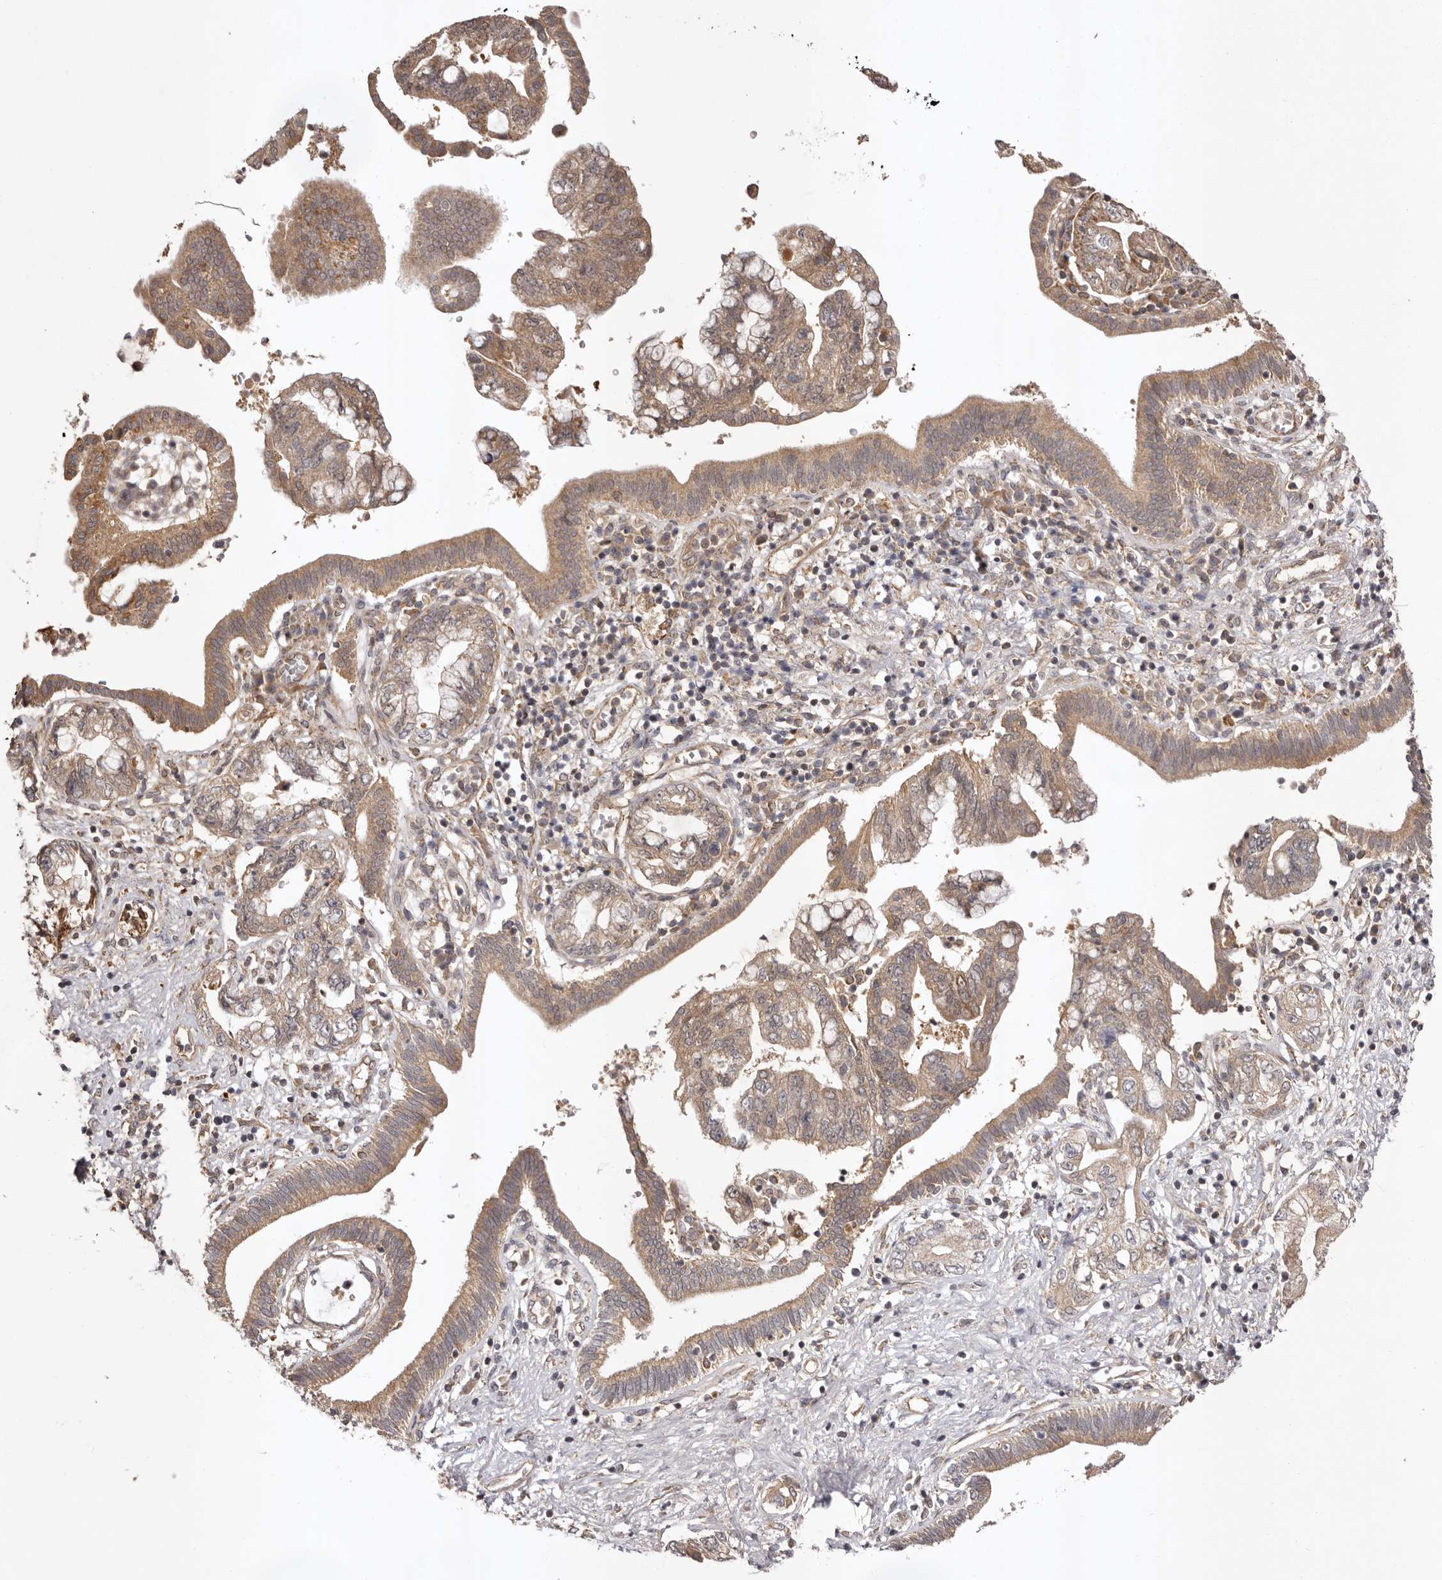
{"staining": {"intensity": "moderate", "quantity": ">75%", "location": "cytoplasmic/membranous"}, "tissue": "pancreatic cancer", "cell_type": "Tumor cells", "image_type": "cancer", "snomed": [{"axis": "morphology", "description": "Adenocarcinoma, NOS"}, {"axis": "topography", "description": "Pancreas"}], "caption": "Pancreatic cancer (adenocarcinoma) stained with DAB (3,3'-diaminobenzidine) immunohistochemistry exhibits medium levels of moderate cytoplasmic/membranous expression in approximately >75% of tumor cells.", "gene": "UBR2", "patient": {"sex": "female", "age": 73}}